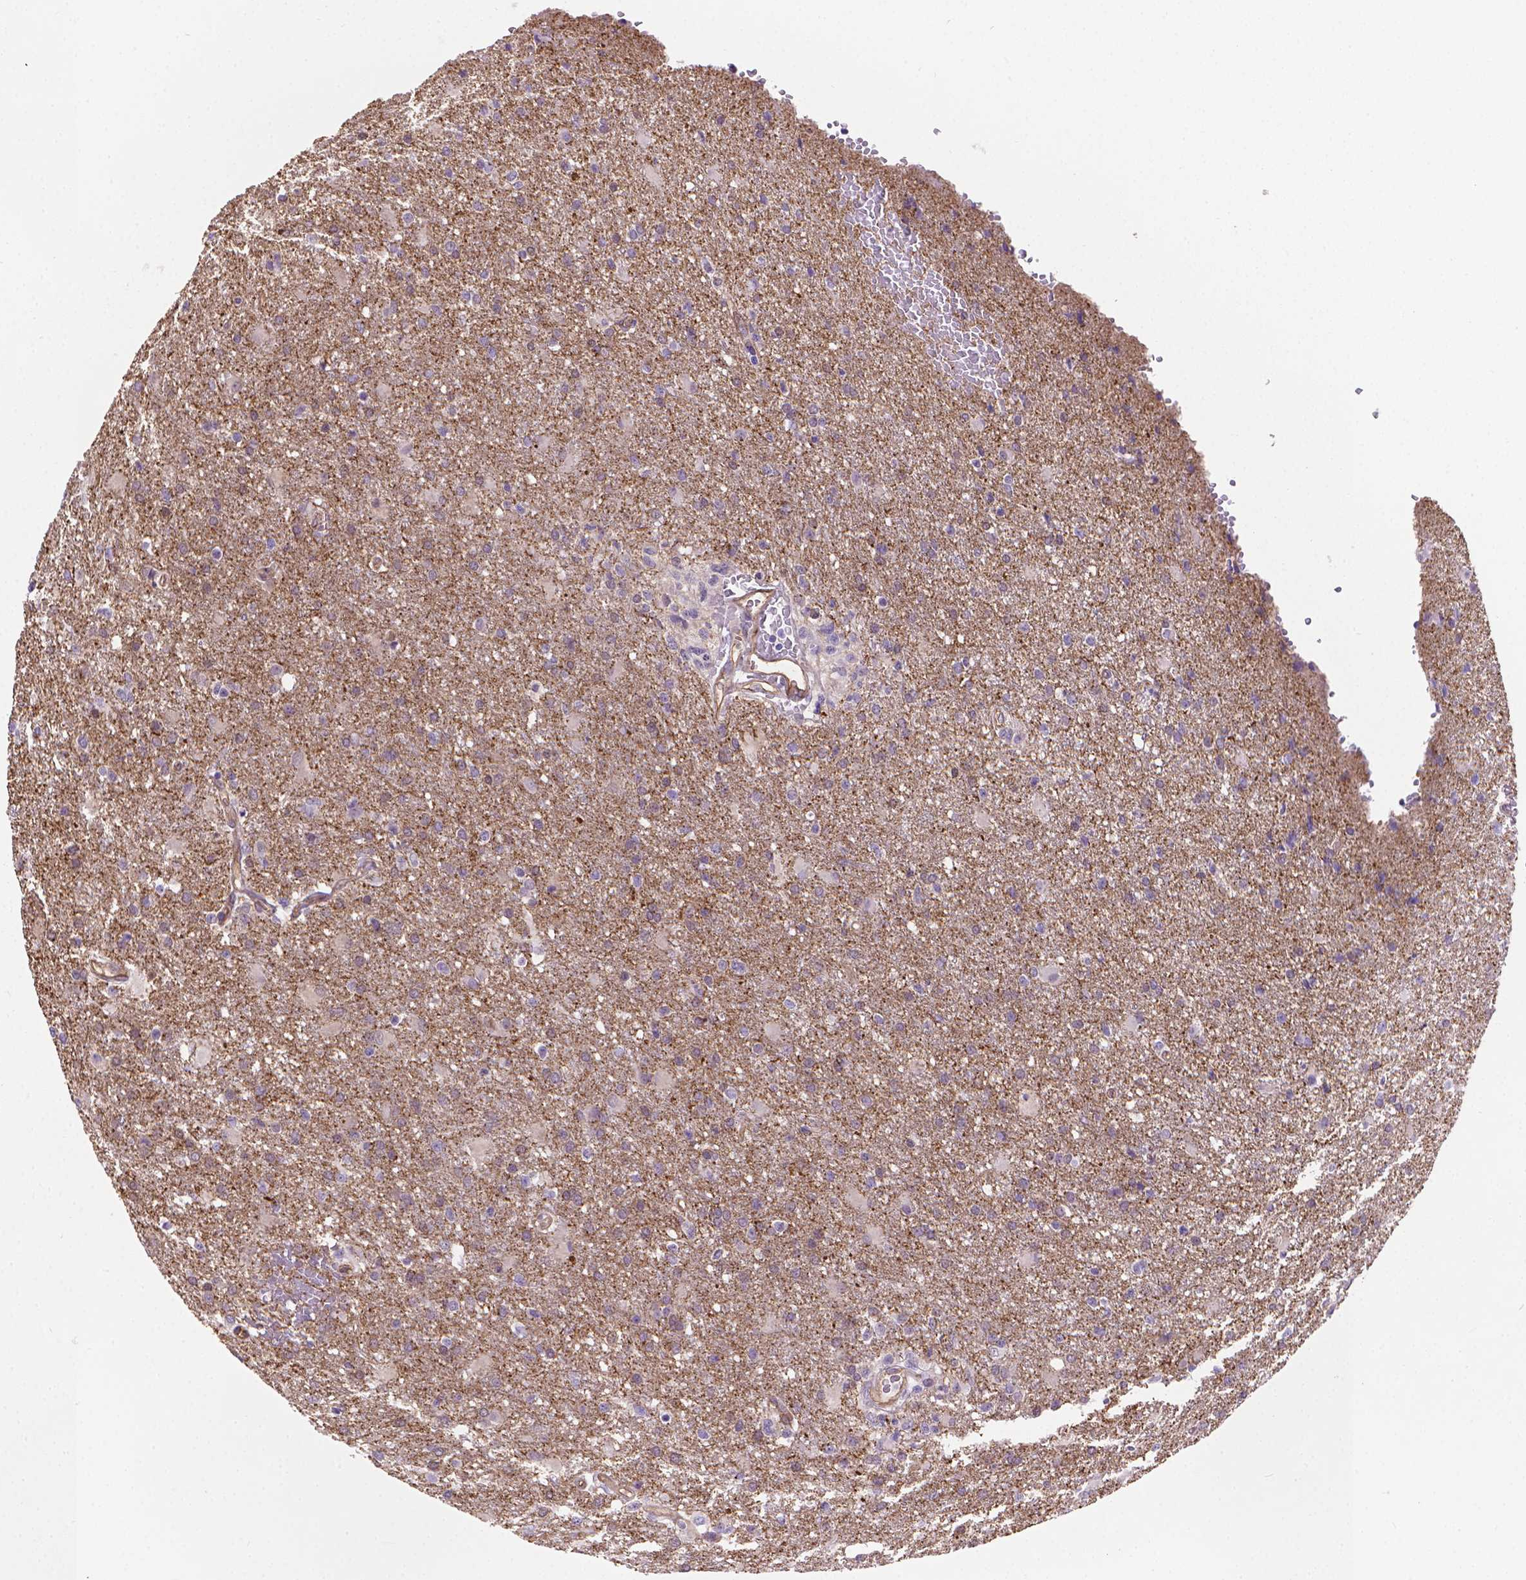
{"staining": {"intensity": "negative", "quantity": "none", "location": "none"}, "tissue": "glioma", "cell_type": "Tumor cells", "image_type": "cancer", "snomed": [{"axis": "morphology", "description": "Glioma, malignant, High grade"}, {"axis": "topography", "description": "Brain"}], "caption": "Histopathology image shows no protein positivity in tumor cells of malignant glioma (high-grade) tissue.", "gene": "CLIC4", "patient": {"sex": "male", "age": 68}}